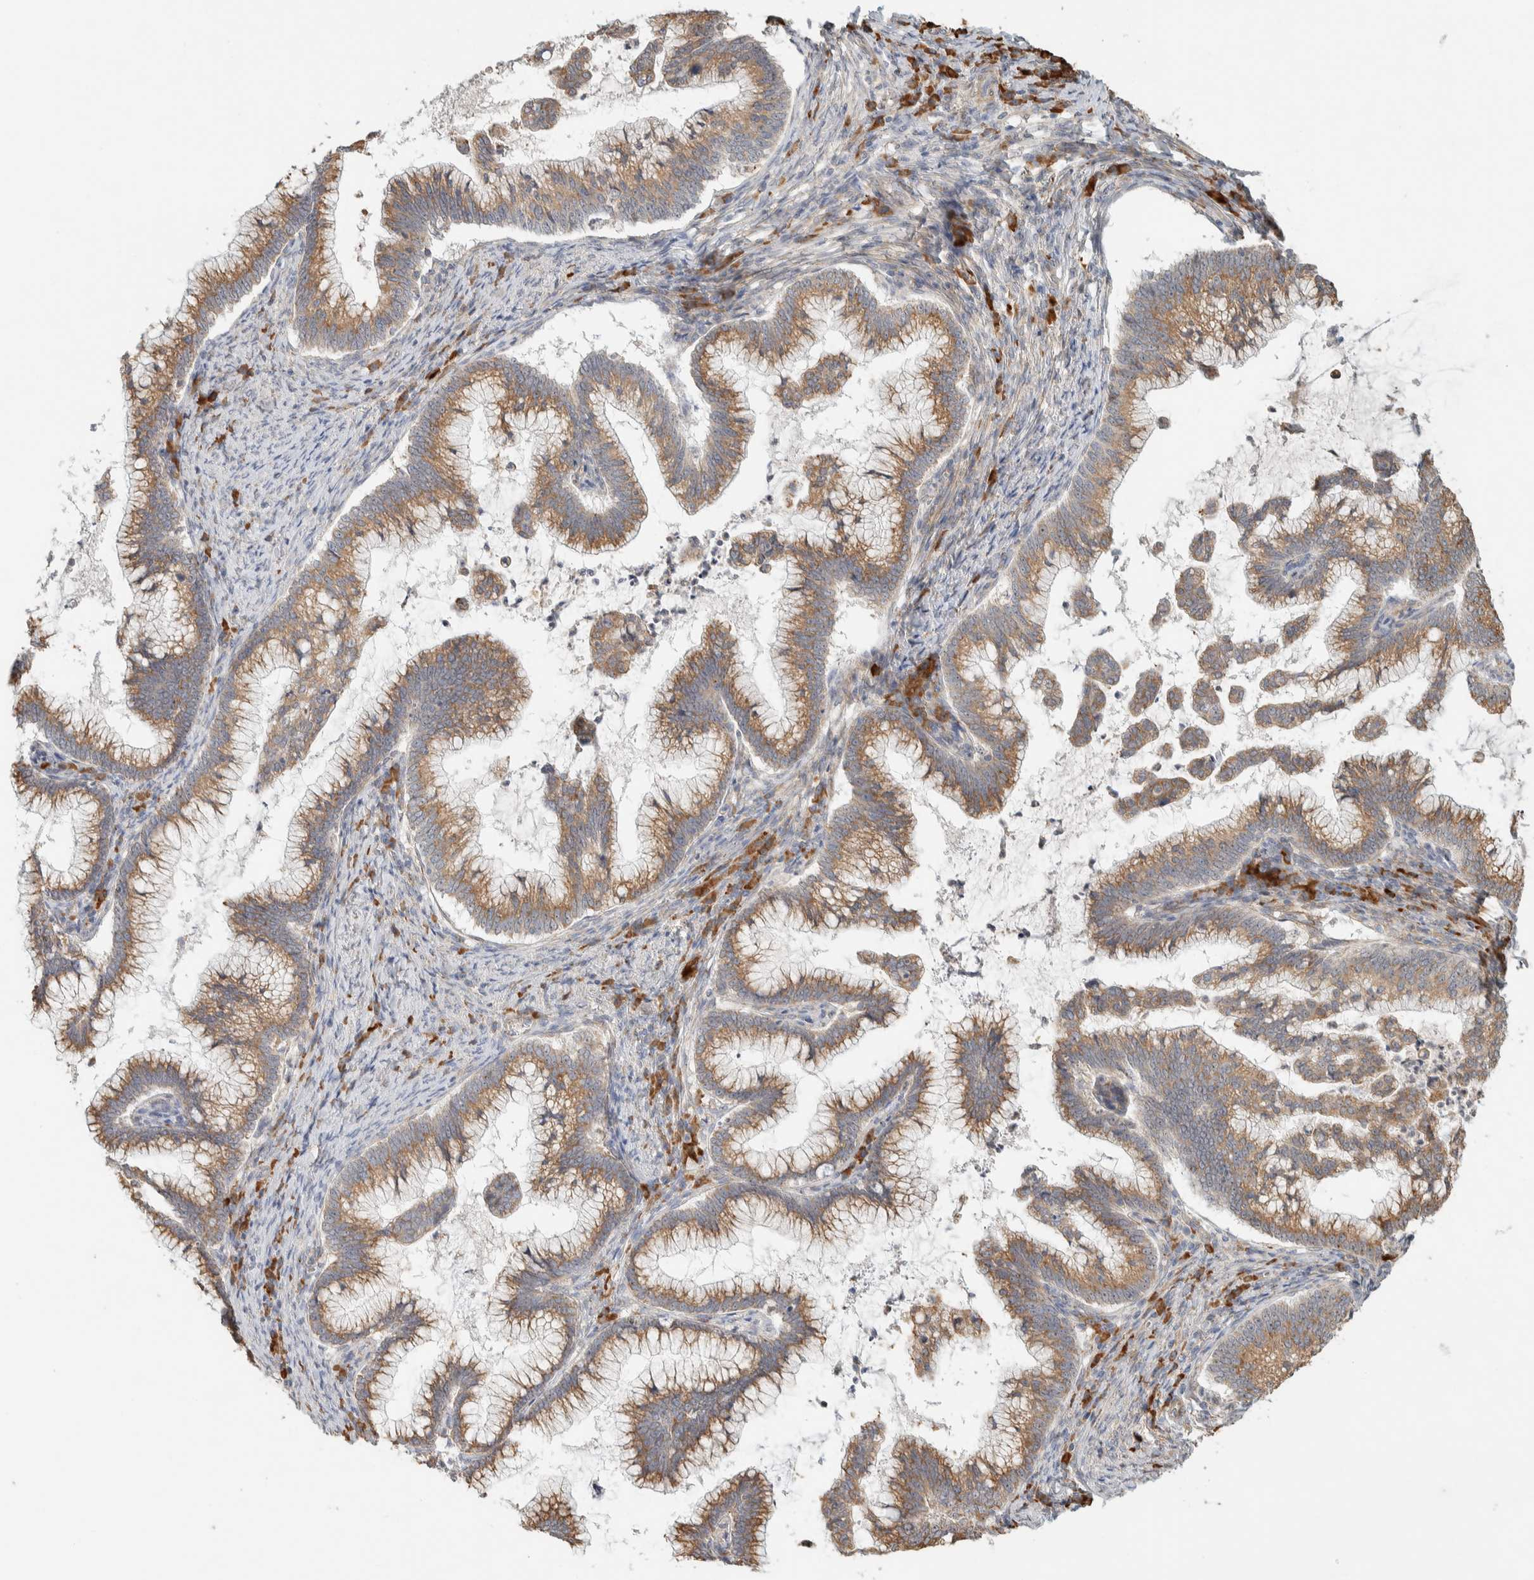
{"staining": {"intensity": "moderate", "quantity": ">75%", "location": "cytoplasmic/membranous"}, "tissue": "cervical cancer", "cell_type": "Tumor cells", "image_type": "cancer", "snomed": [{"axis": "morphology", "description": "Adenocarcinoma, NOS"}, {"axis": "topography", "description": "Cervix"}], "caption": "Immunohistochemistry of human cervical cancer shows medium levels of moderate cytoplasmic/membranous positivity in about >75% of tumor cells.", "gene": "KLHL40", "patient": {"sex": "female", "age": 36}}